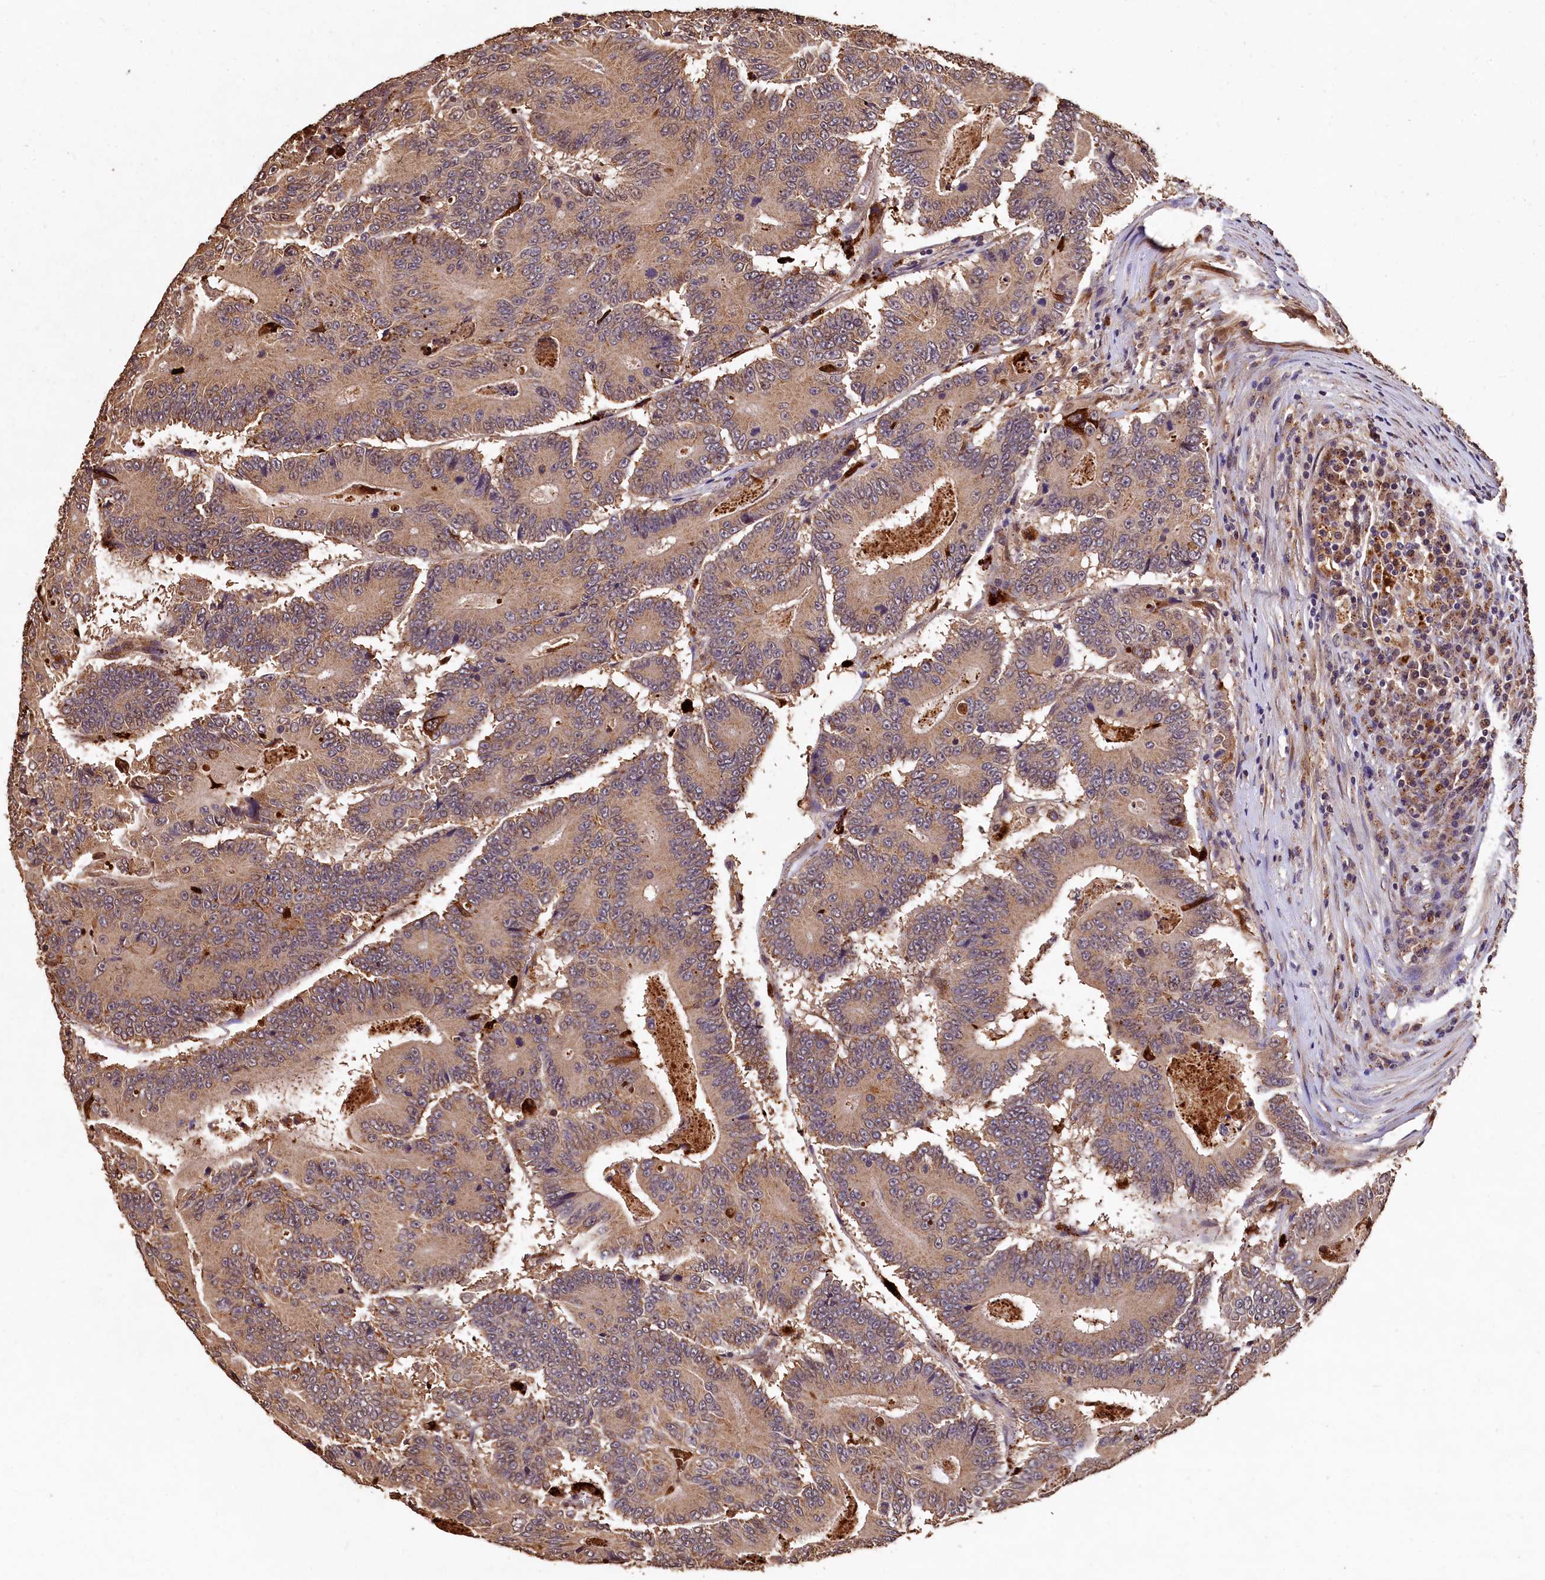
{"staining": {"intensity": "weak", "quantity": ">75%", "location": "cytoplasmic/membranous"}, "tissue": "colorectal cancer", "cell_type": "Tumor cells", "image_type": "cancer", "snomed": [{"axis": "morphology", "description": "Adenocarcinoma, NOS"}, {"axis": "topography", "description": "Colon"}], "caption": "Immunohistochemical staining of colorectal cancer exhibits weak cytoplasmic/membranous protein staining in approximately >75% of tumor cells. The staining was performed using DAB, with brown indicating positive protein expression. Nuclei are stained blue with hematoxylin.", "gene": "LSM4", "patient": {"sex": "male", "age": 83}}